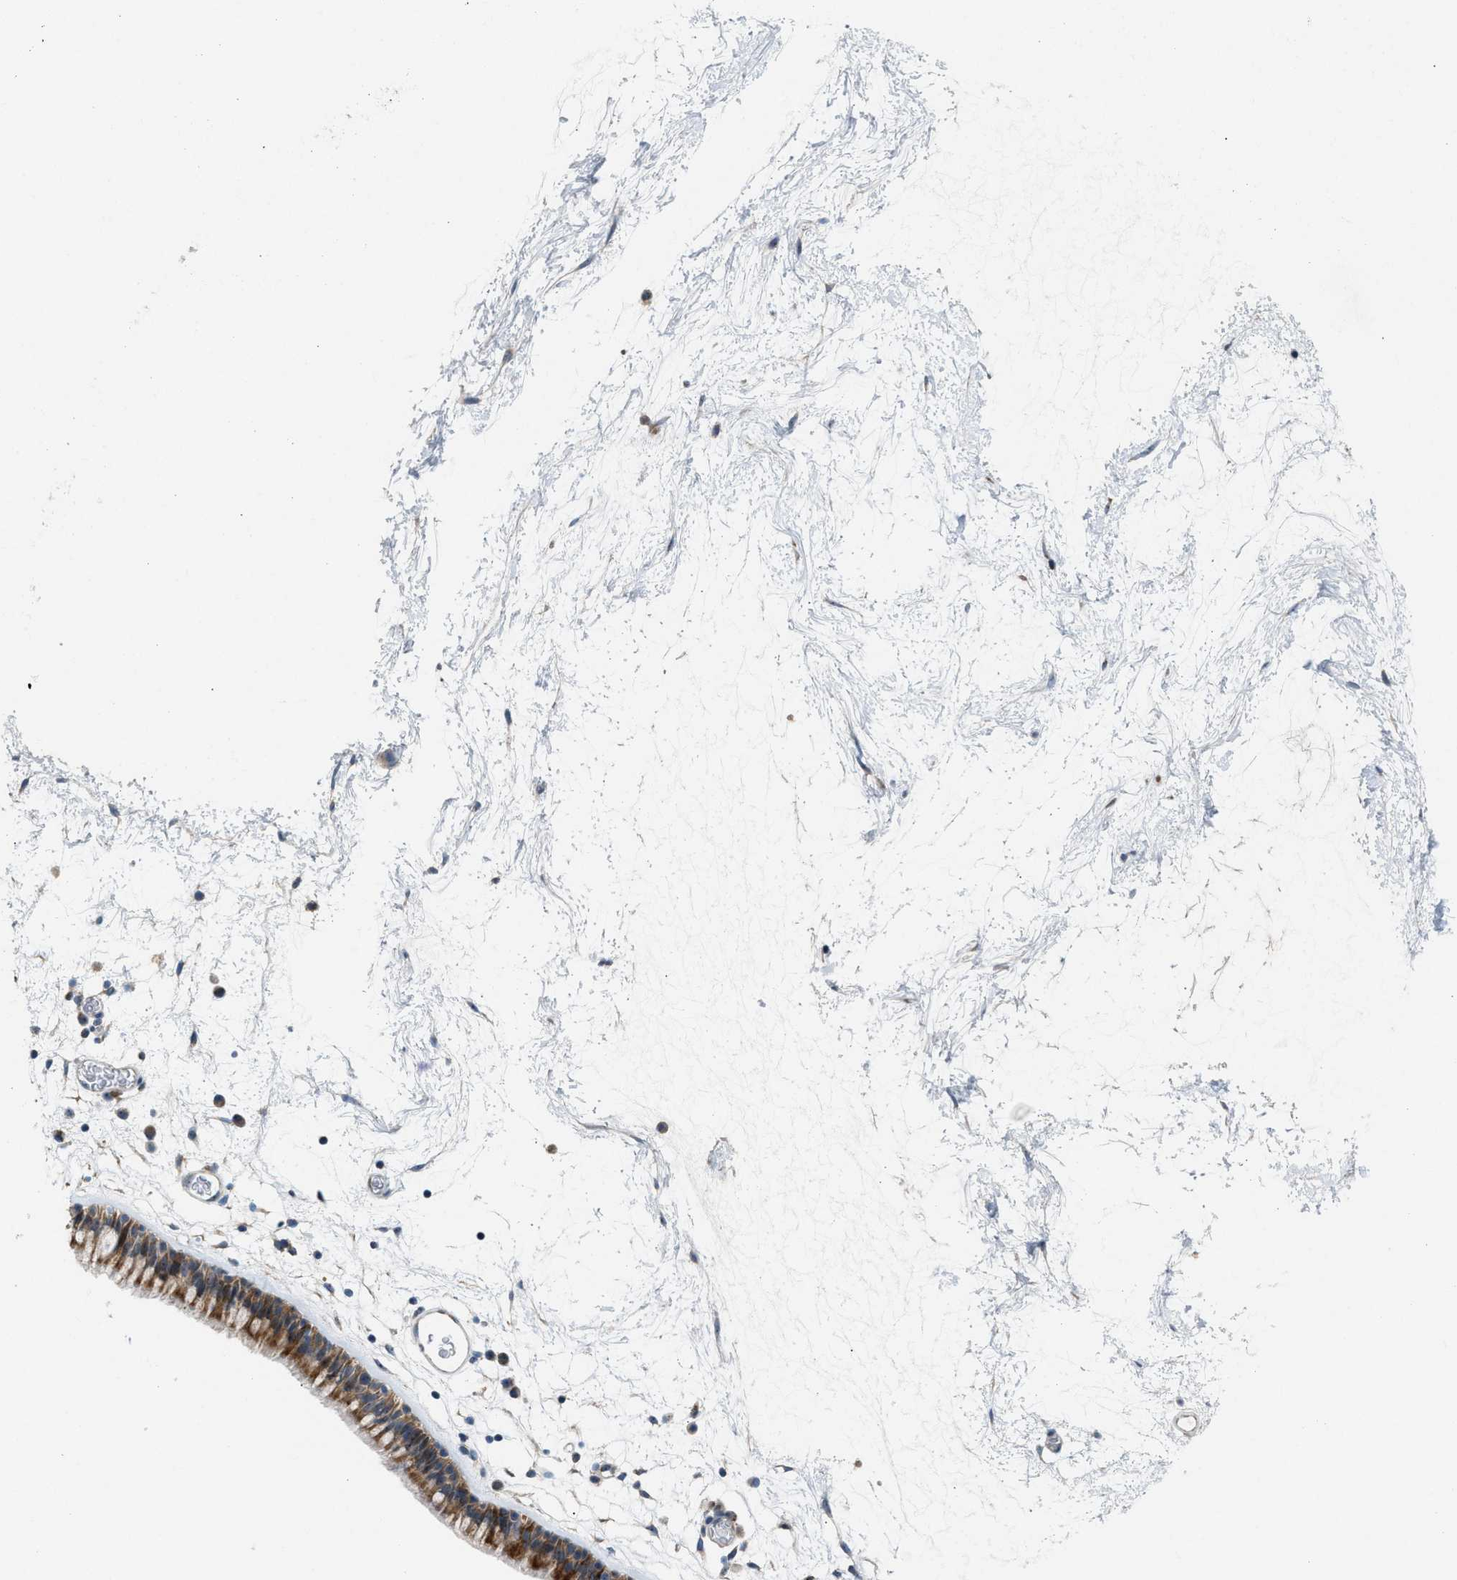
{"staining": {"intensity": "moderate", "quantity": ">75%", "location": "cytoplasmic/membranous"}, "tissue": "nasopharynx", "cell_type": "Respiratory epithelial cells", "image_type": "normal", "snomed": [{"axis": "morphology", "description": "Normal tissue, NOS"}, {"axis": "morphology", "description": "Inflammation, NOS"}, {"axis": "topography", "description": "Nasopharynx"}], "caption": "This is a photomicrograph of immunohistochemistry (IHC) staining of normal nasopharynx, which shows moderate positivity in the cytoplasmic/membranous of respiratory epithelial cells.", "gene": "TPH1", "patient": {"sex": "male", "age": 48}}